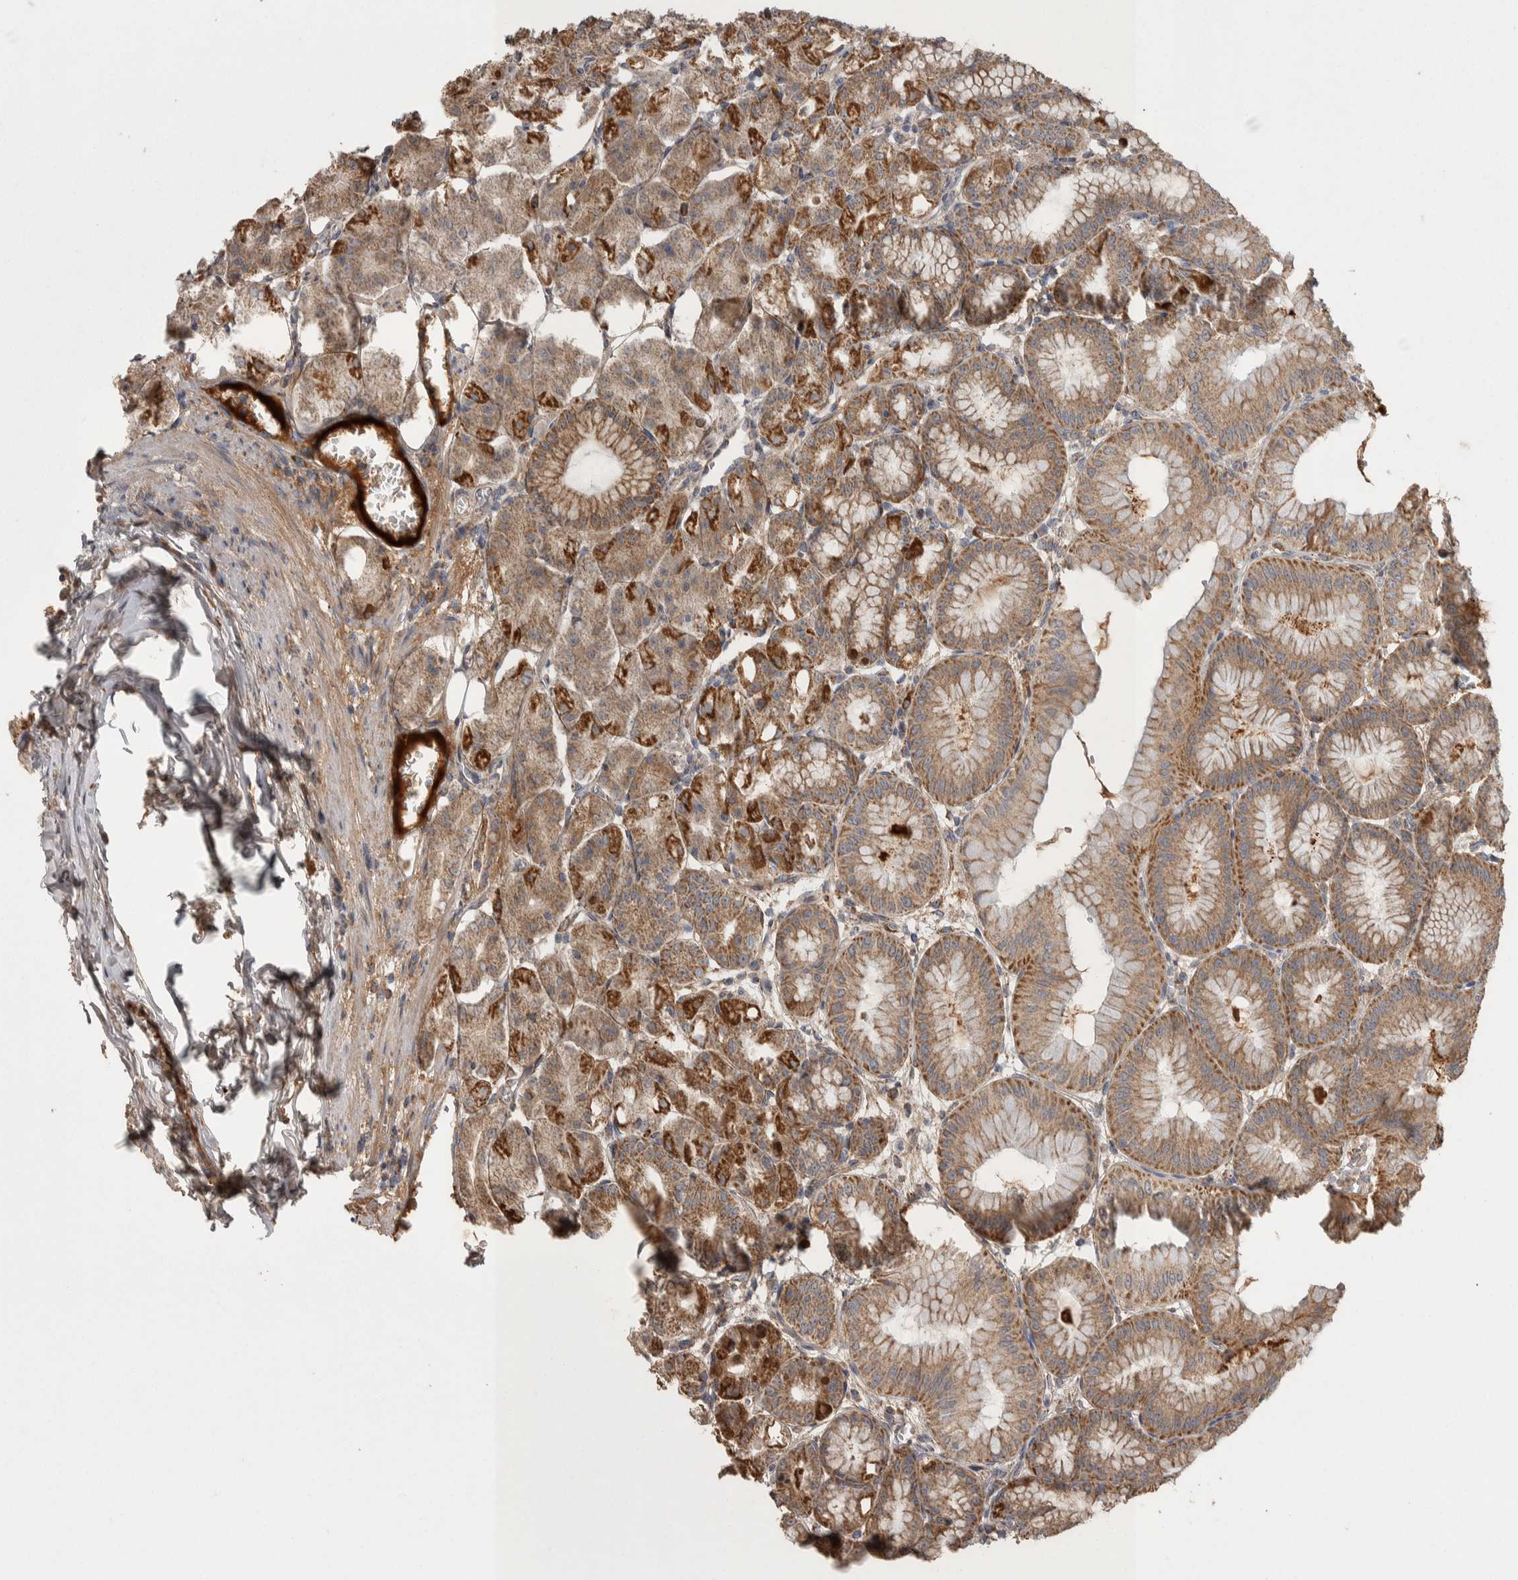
{"staining": {"intensity": "moderate", "quantity": ">75%", "location": "cytoplasmic/membranous"}, "tissue": "stomach", "cell_type": "Glandular cells", "image_type": "normal", "snomed": [{"axis": "morphology", "description": "Normal tissue, NOS"}, {"axis": "topography", "description": "Stomach, lower"}], "caption": "Moderate cytoplasmic/membranous positivity is seen in approximately >75% of glandular cells in unremarkable stomach. (brown staining indicates protein expression, while blue staining denotes nuclei).", "gene": "SCO1", "patient": {"sex": "male", "age": 71}}